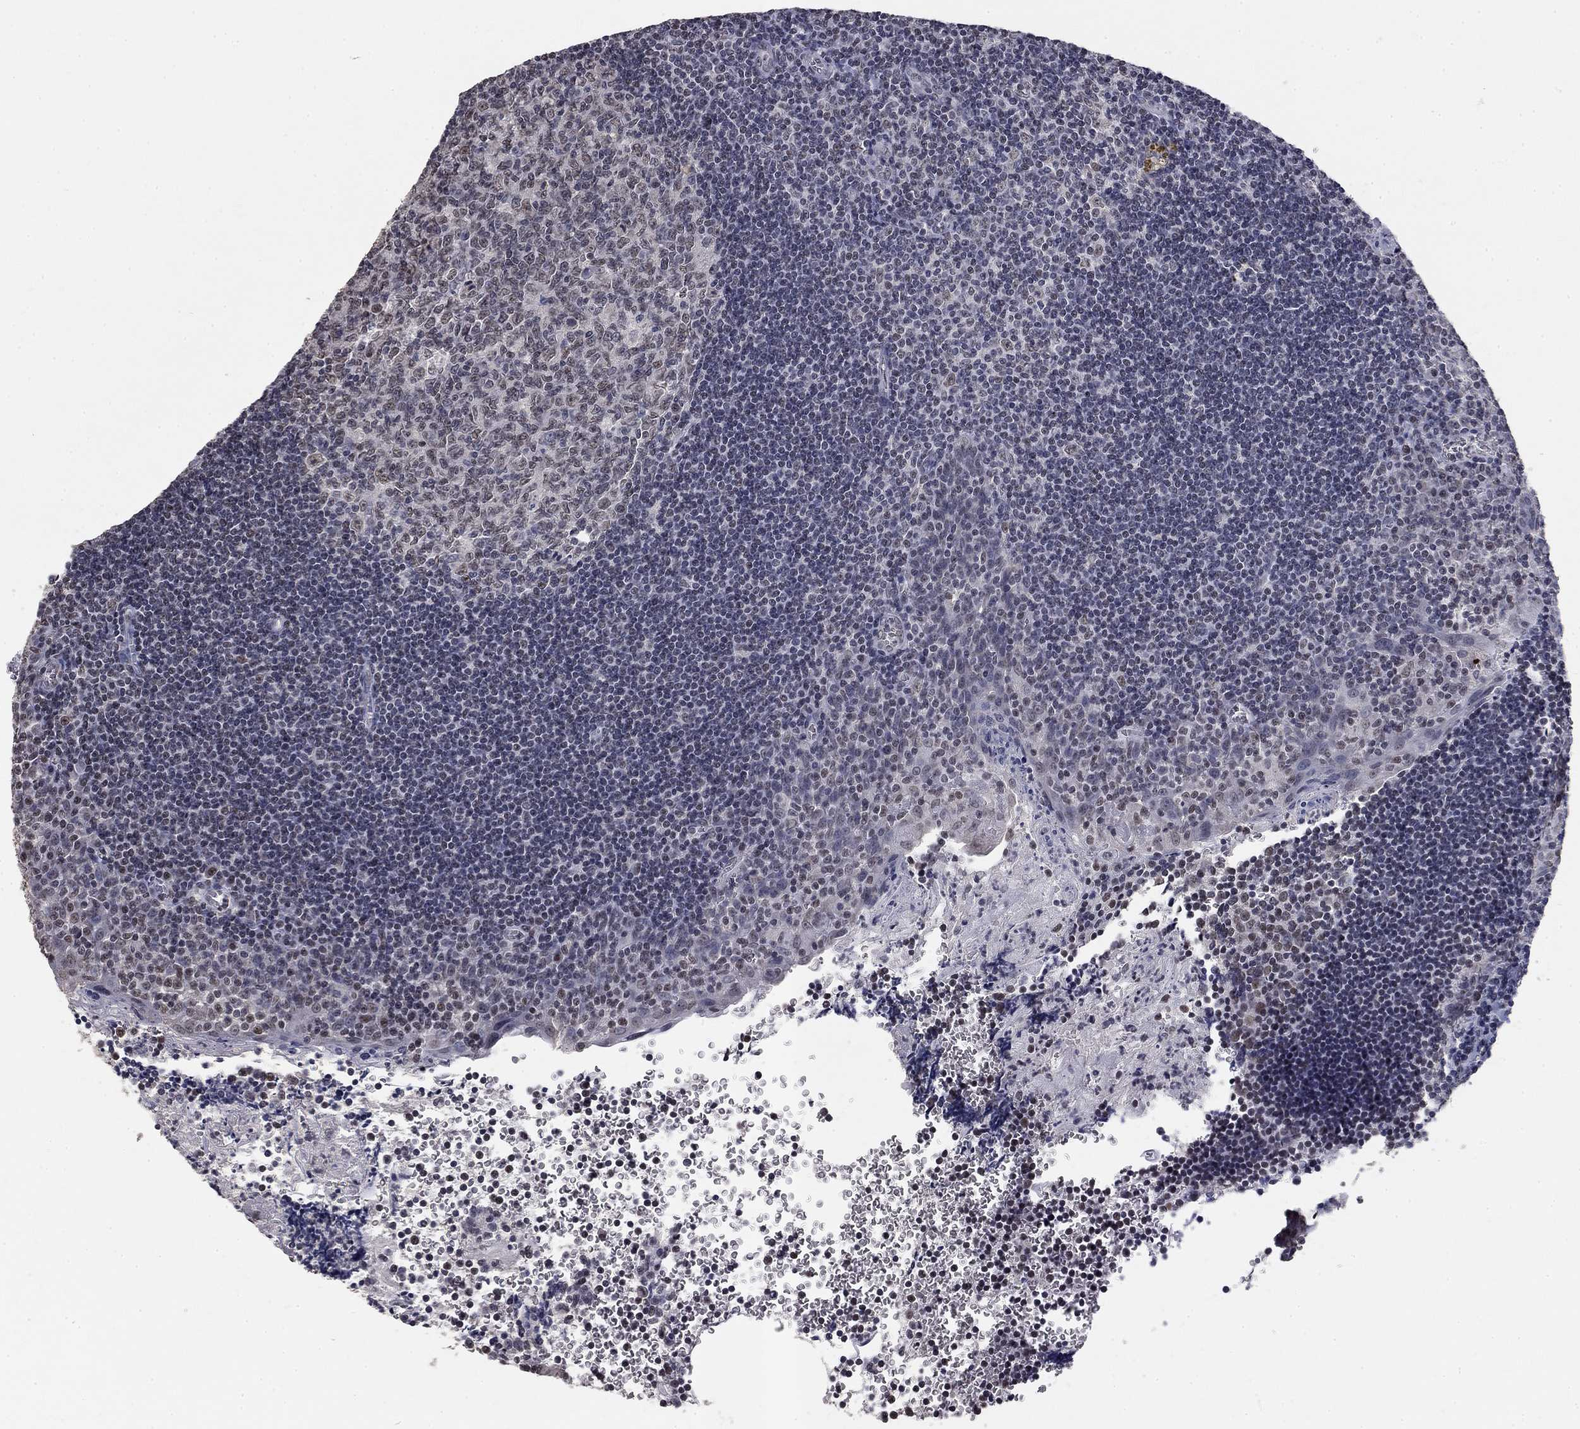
{"staining": {"intensity": "negative", "quantity": "none", "location": "none"}, "tissue": "tonsil", "cell_type": "Germinal center cells", "image_type": "normal", "snomed": [{"axis": "morphology", "description": "Normal tissue, NOS"}, {"axis": "morphology", "description": "Inflammation, NOS"}, {"axis": "topography", "description": "Tonsil"}], "caption": "Immunohistochemical staining of normal tonsil exhibits no significant staining in germinal center cells. (DAB immunohistochemistry (IHC) with hematoxylin counter stain).", "gene": "SPATA33", "patient": {"sex": "female", "age": 31}}